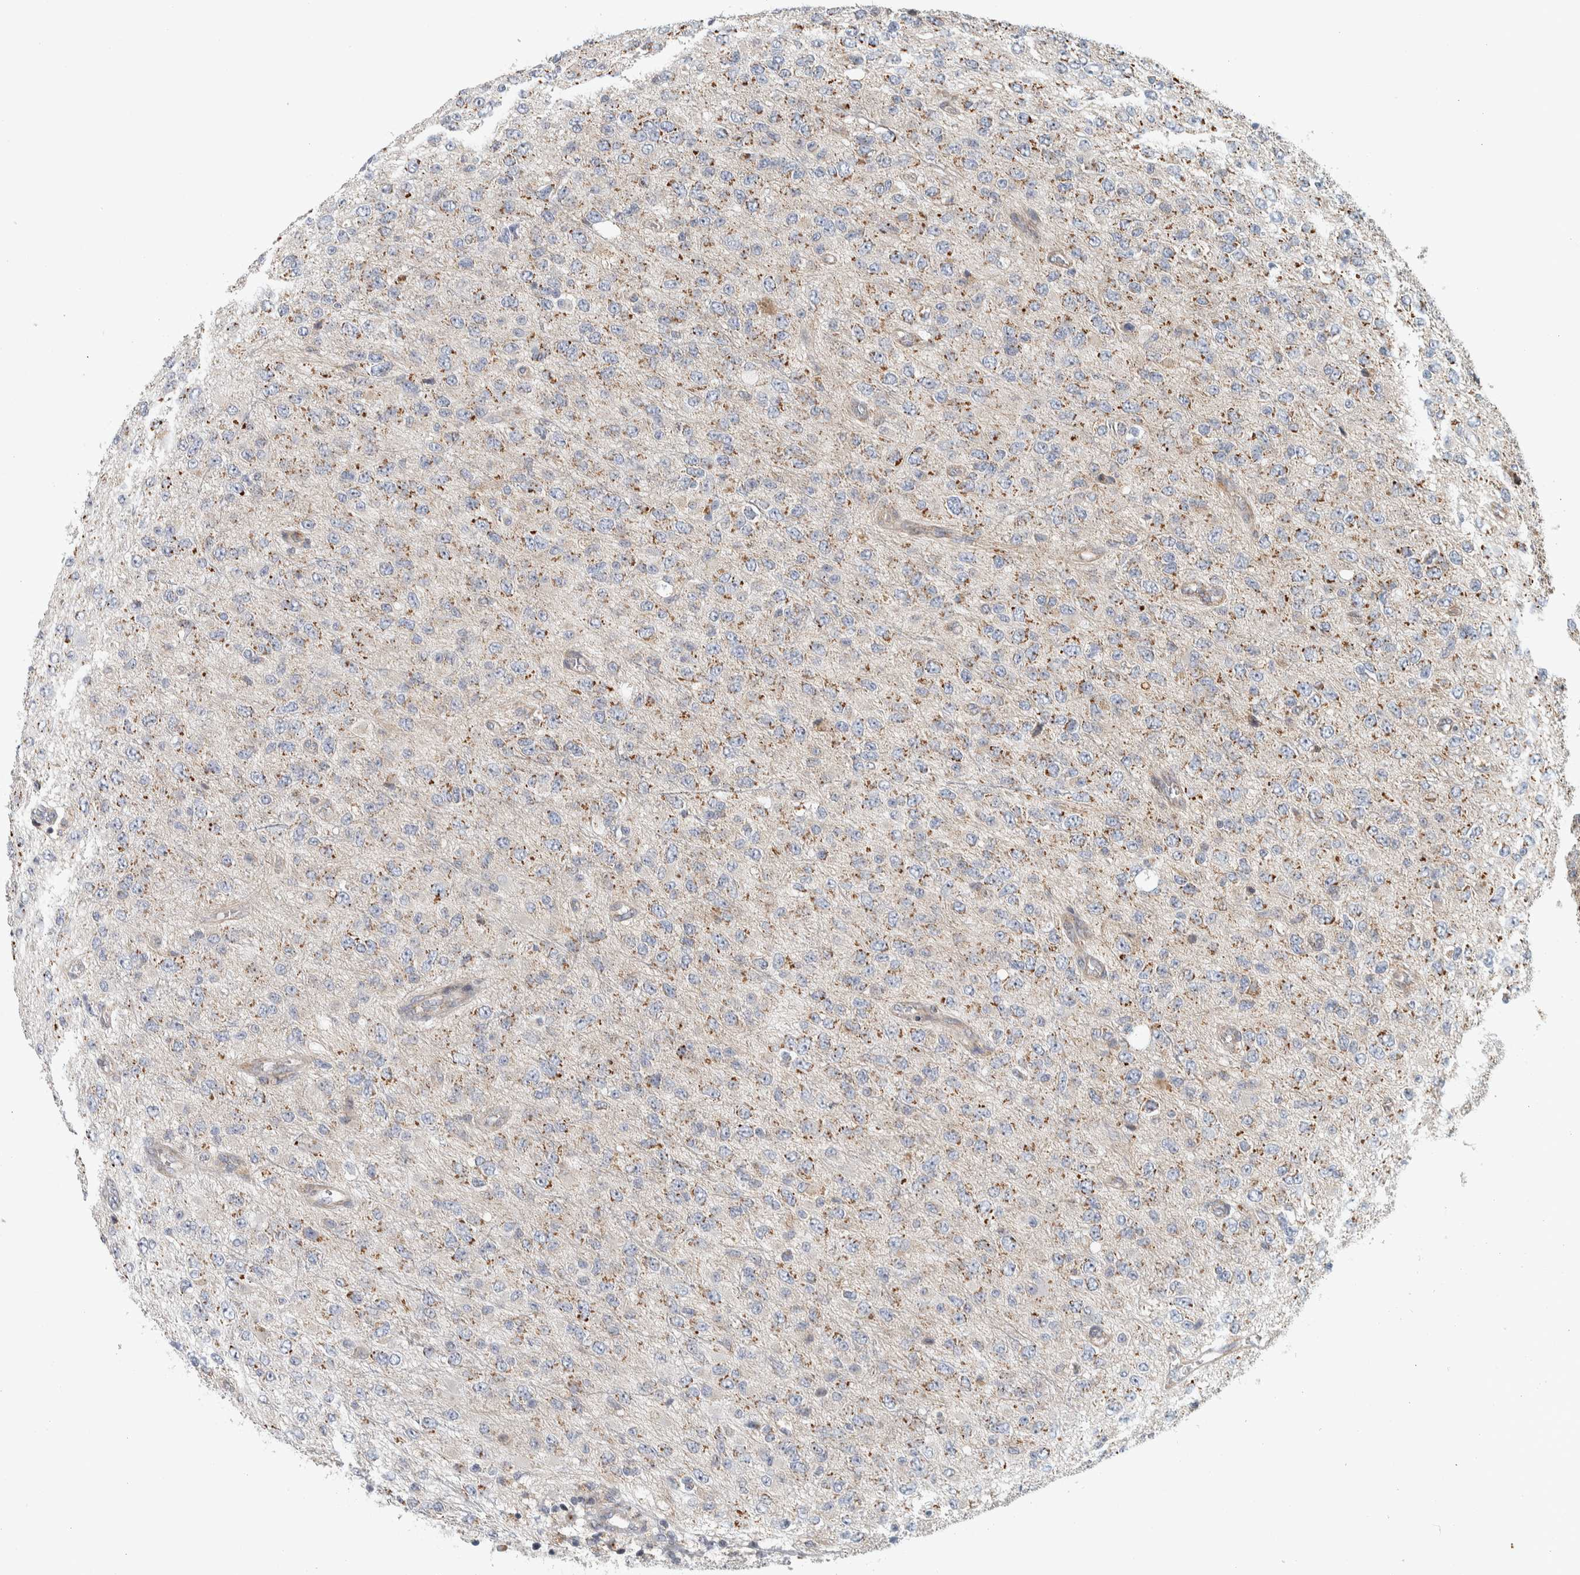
{"staining": {"intensity": "moderate", "quantity": ">75%", "location": "cytoplasmic/membranous"}, "tissue": "glioma", "cell_type": "Tumor cells", "image_type": "cancer", "snomed": [{"axis": "morphology", "description": "Glioma, malignant, High grade"}, {"axis": "topography", "description": "pancreas cauda"}], "caption": "DAB (3,3'-diaminobenzidine) immunohistochemical staining of human glioma demonstrates moderate cytoplasmic/membranous protein positivity in approximately >75% of tumor cells.", "gene": "AFP", "patient": {"sex": "male", "age": 60}}